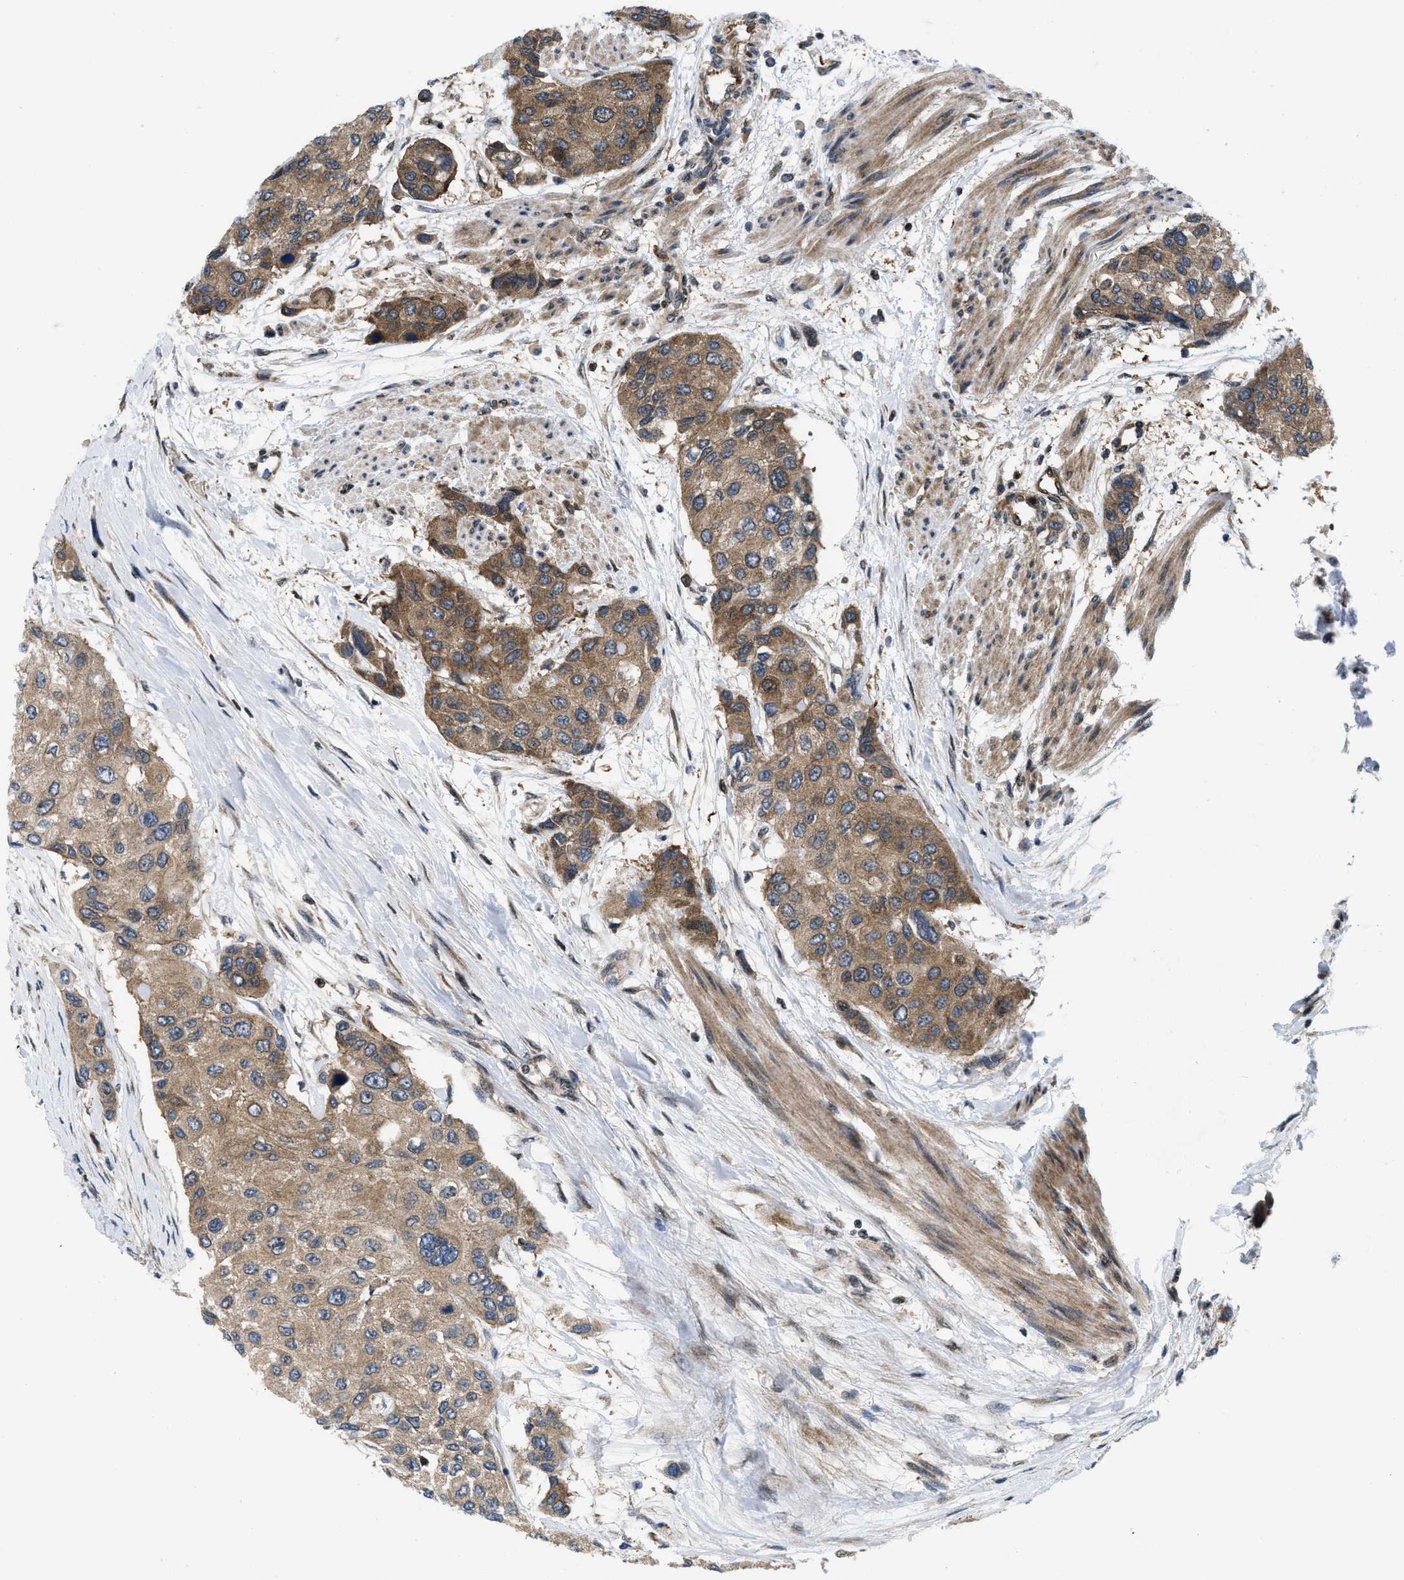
{"staining": {"intensity": "moderate", "quantity": ">75%", "location": "cytoplasmic/membranous"}, "tissue": "urothelial cancer", "cell_type": "Tumor cells", "image_type": "cancer", "snomed": [{"axis": "morphology", "description": "Urothelial carcinoma, High grade"}, {"axis": "topography", "description": "Urinary bladder"}], "caption": "High-magnification brightfield microscopy of urothelial cancer stained with DAB (3,3'-diaminobenzidine) (brown) and counterstained with hematoxylin (blue). tumor cells exhibit moderate cytoplasmic/membranous positivity is present in about>75% of cells.", "gene": "PPP2CB", "patient": {"sex": "female", "age": 56}}